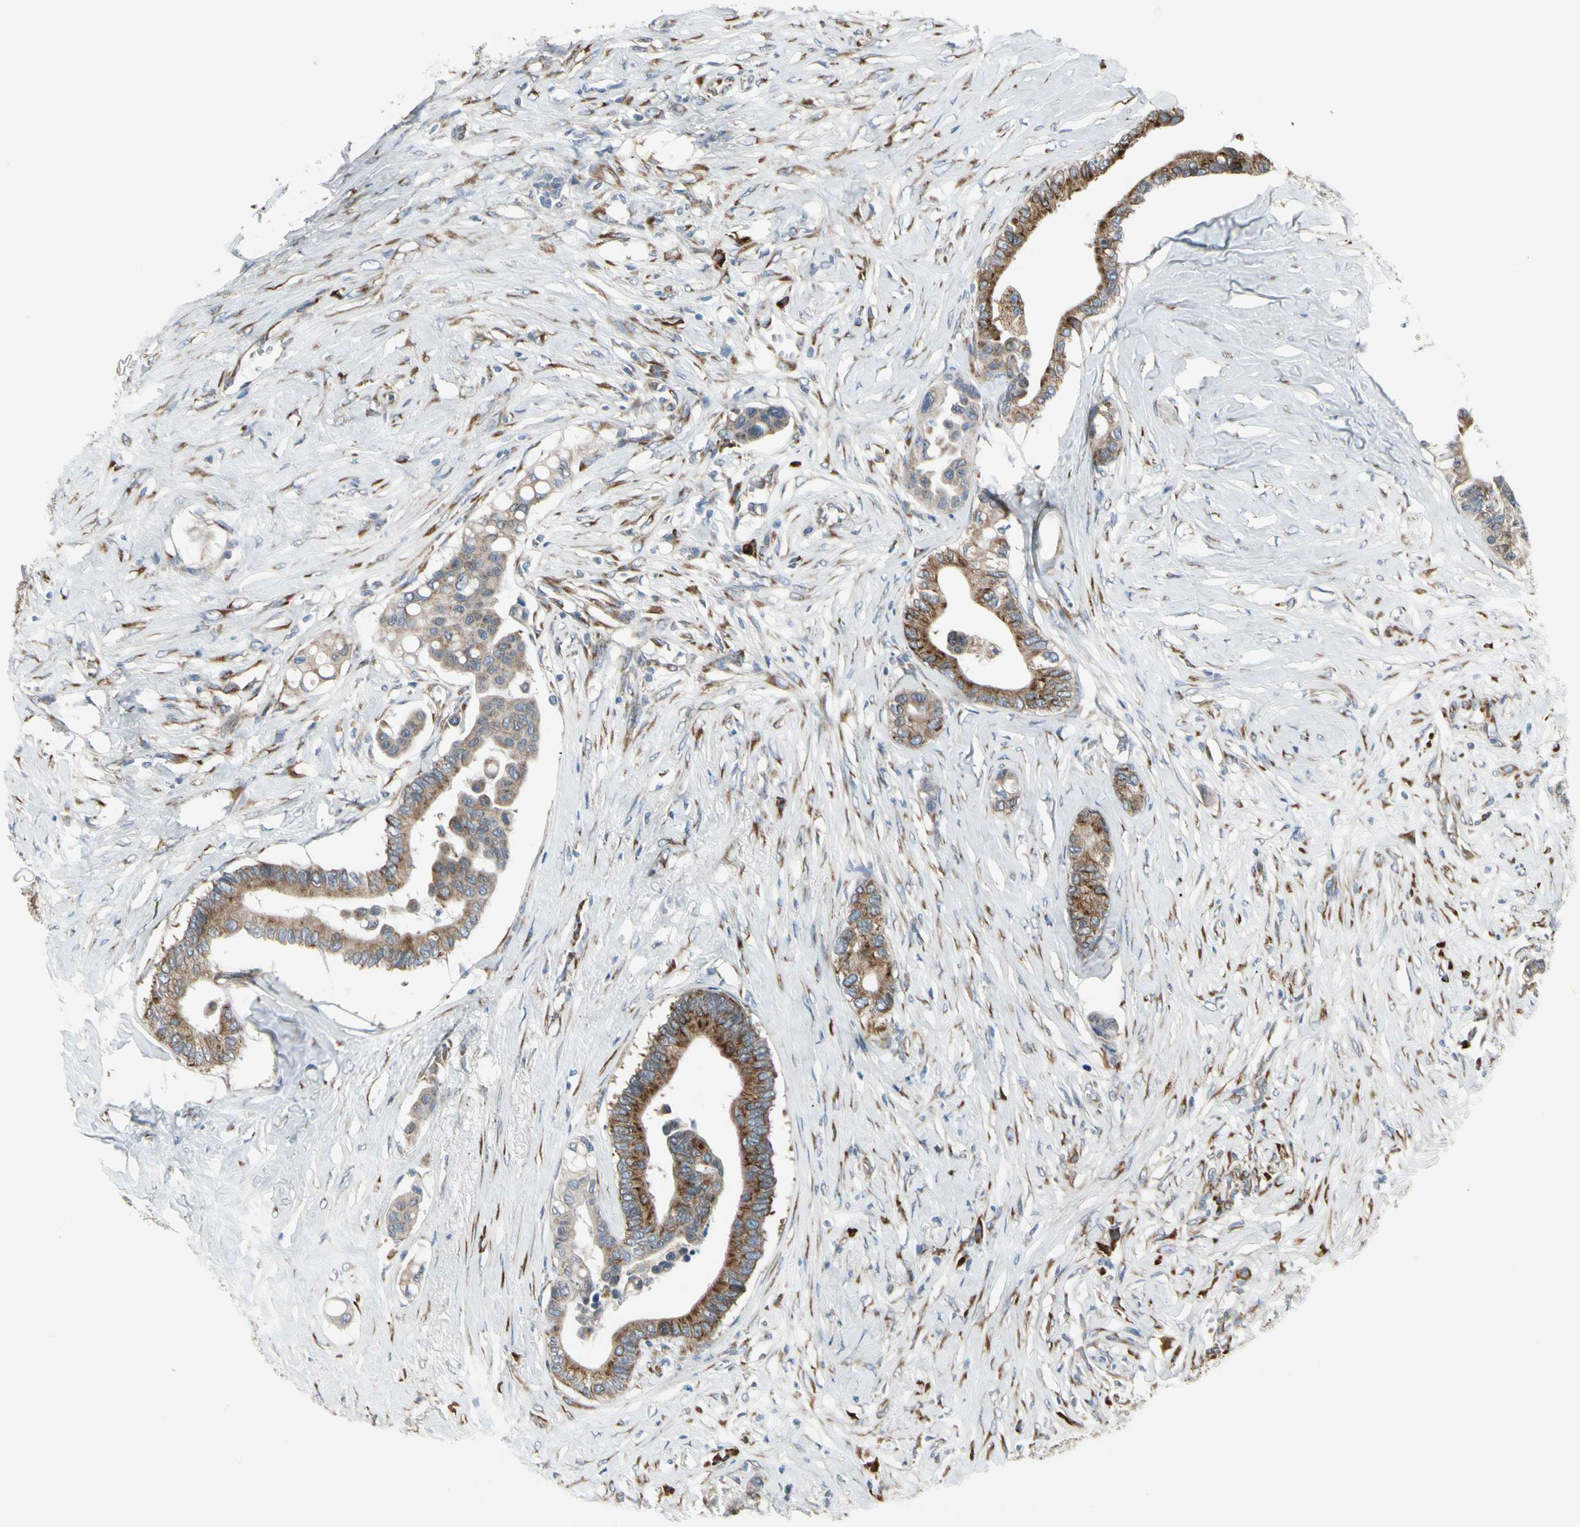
{"staining": {"intensity": "moderate", "quantity": ">75%", "location": "cytoplasmic/membranous"}, "tissue": "colorectal cancer", "cell_type": "Tumor cells", "image_type": "cancer", "snomed": [{"axis": "morphology", "description": "Normal tissue, NOS"}, {"axis": "morphology", "description": "Adenocarcinoma, NOS"}, {"axis": "topography", "description": "Colon"}], "caption": "The histopathology image displays staining of adenocarcinoma (colorectal), revealing moderate cytoplasmic/membranous protein staining (brown color) within tumor cells.", "gene": "FNDC3A", "patient": {"sex": "male", "age": 82}}